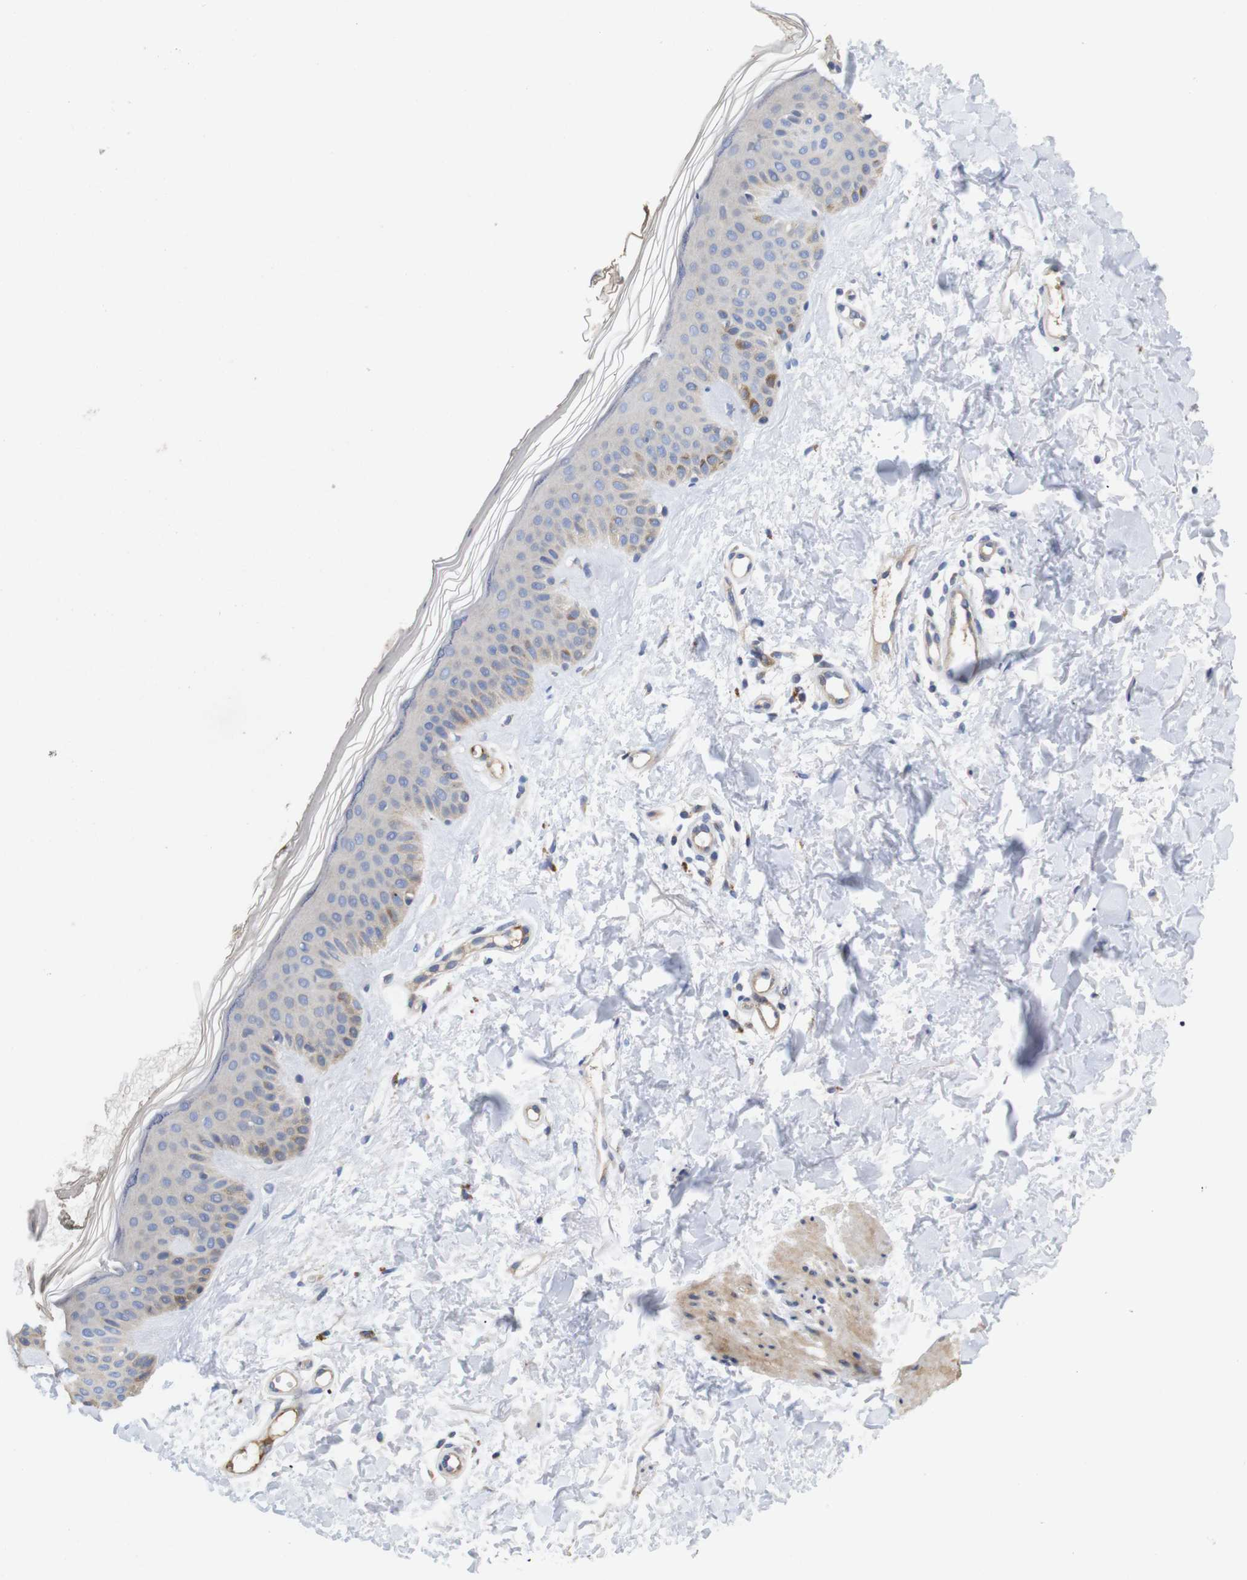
{"staining": {"intensity": "negative", "quantity": "none", "location": "none"}, "tissue": "skin", "cell_type": "Fibroblasts", "image_type": "normal", "snomed": [{"axis": "morphology", "description": "Normal tissue, NOS"}, {"axis": "topography", "description": "Skin"}], "caption": "Histopathology image shows no significant protein expression in fibroblasts of benign skin.", "gene": "SPRY3", "patient": {"sex": "male", "age": 67}}